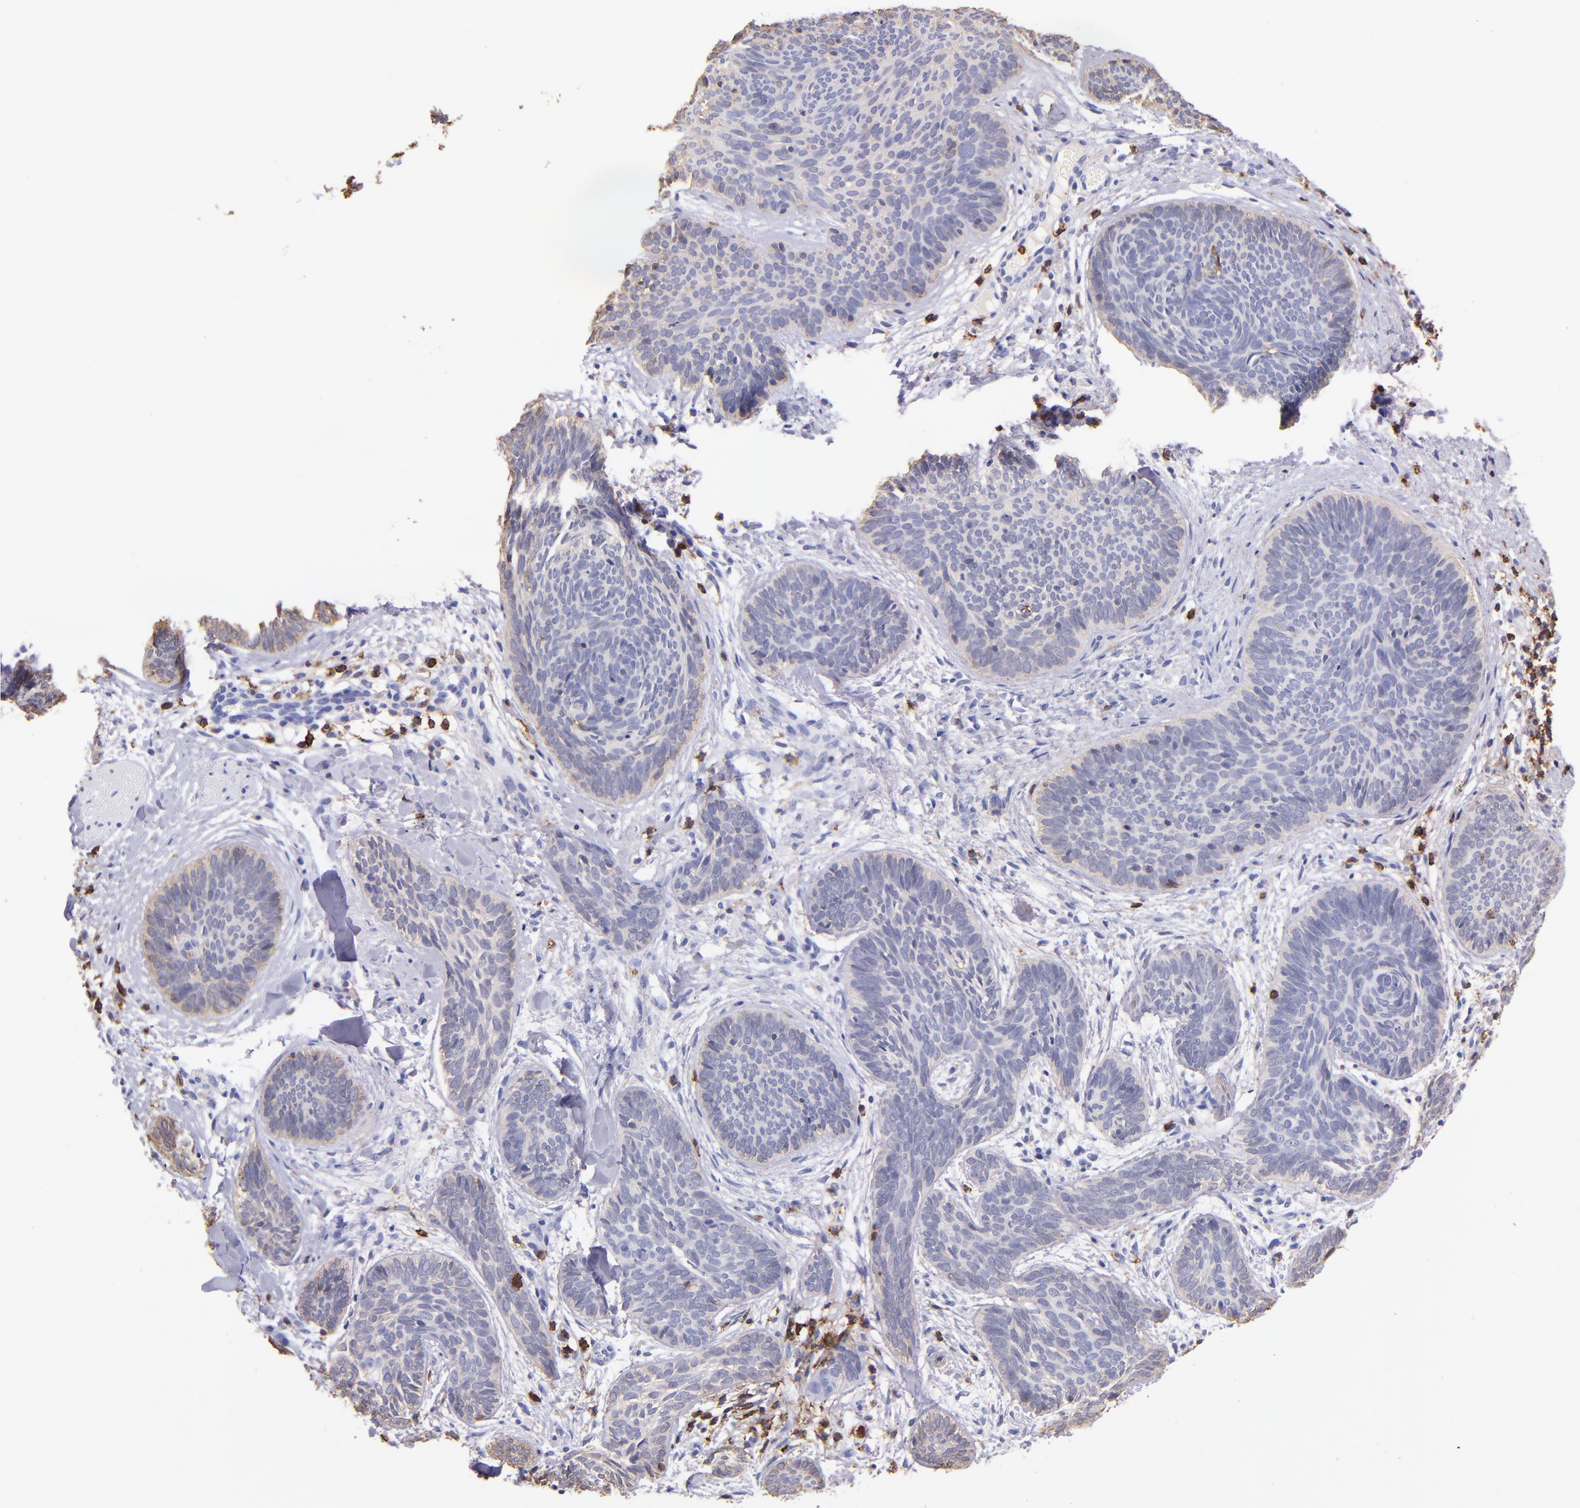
{"staining": {"intensity": "negative", "quantity": "none", "location": "none"}, "tissue": "skin cancer", "cell_type": "Tumor cells", "image_type": "cancer", "snomed": [{"axis": "morphology", "description": "Basal cell carcinoma"}, {"axis": "topography", "description": "Skin"}], "caption": "Immunohistochemical staining of human skin cancer (basal cell carcinoma) reveals no significant staining in tumor cells.", "gene": "SPN", "patient": {"sex": "female", "age": 81}}